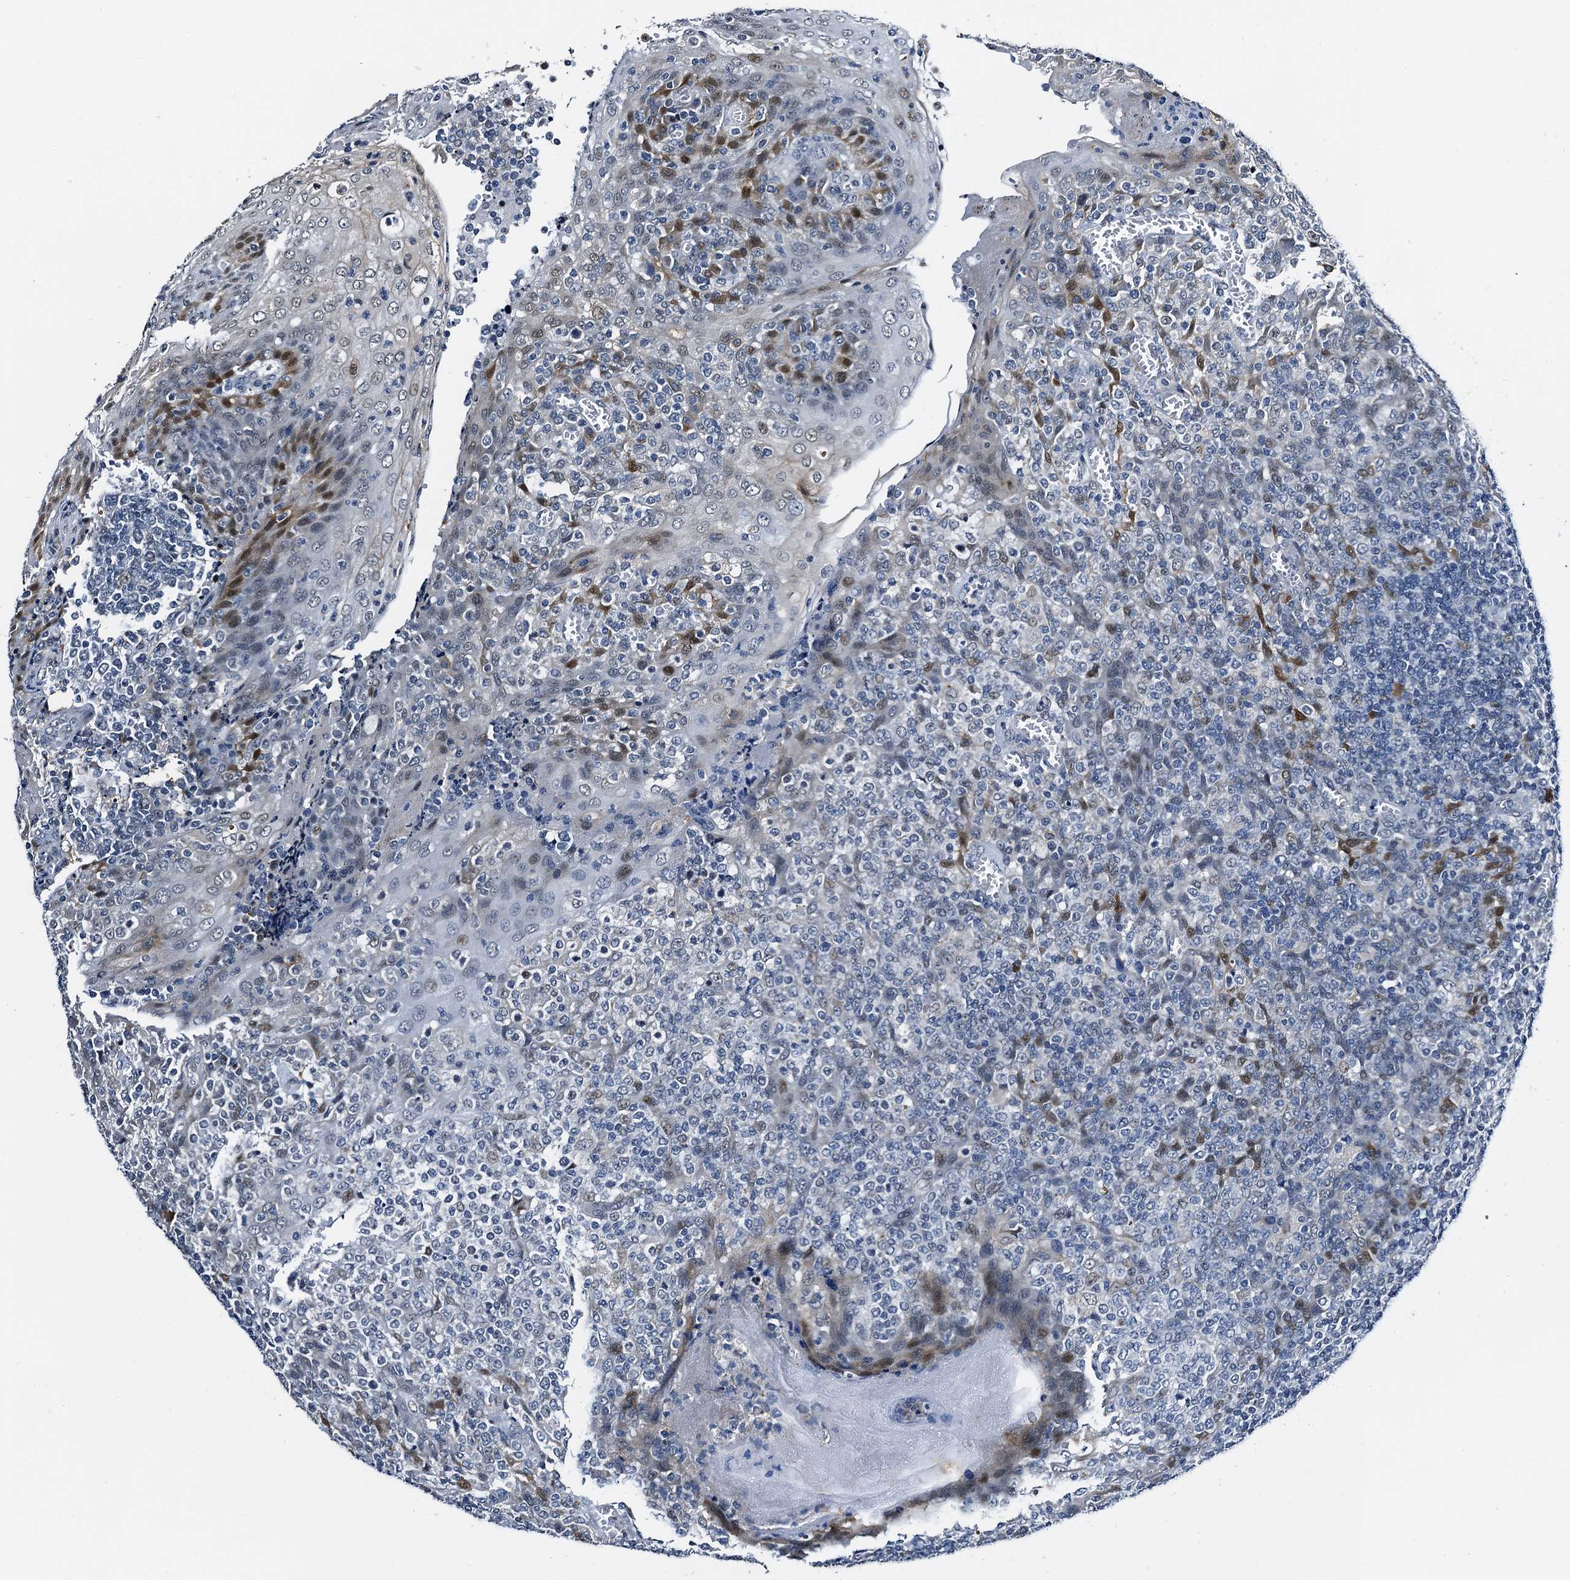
{"staining": {"intensity": "negative", "quantity": "none", "location": "none"}, "tissue": "tonsil", "cell_type": "Germinal center cells", "image_type": "normal", "snomed": [{"axis": "morphology", "description": "Normal tissue, NOS"}, {"axis": "topography", "description": "Tonsil"}], "caption": "This is an IHC image of normal tonsil. There is no positivity in germinal center cells.", "gene": "FAM222A", "patient": {"sex": "female", "age": 19}}